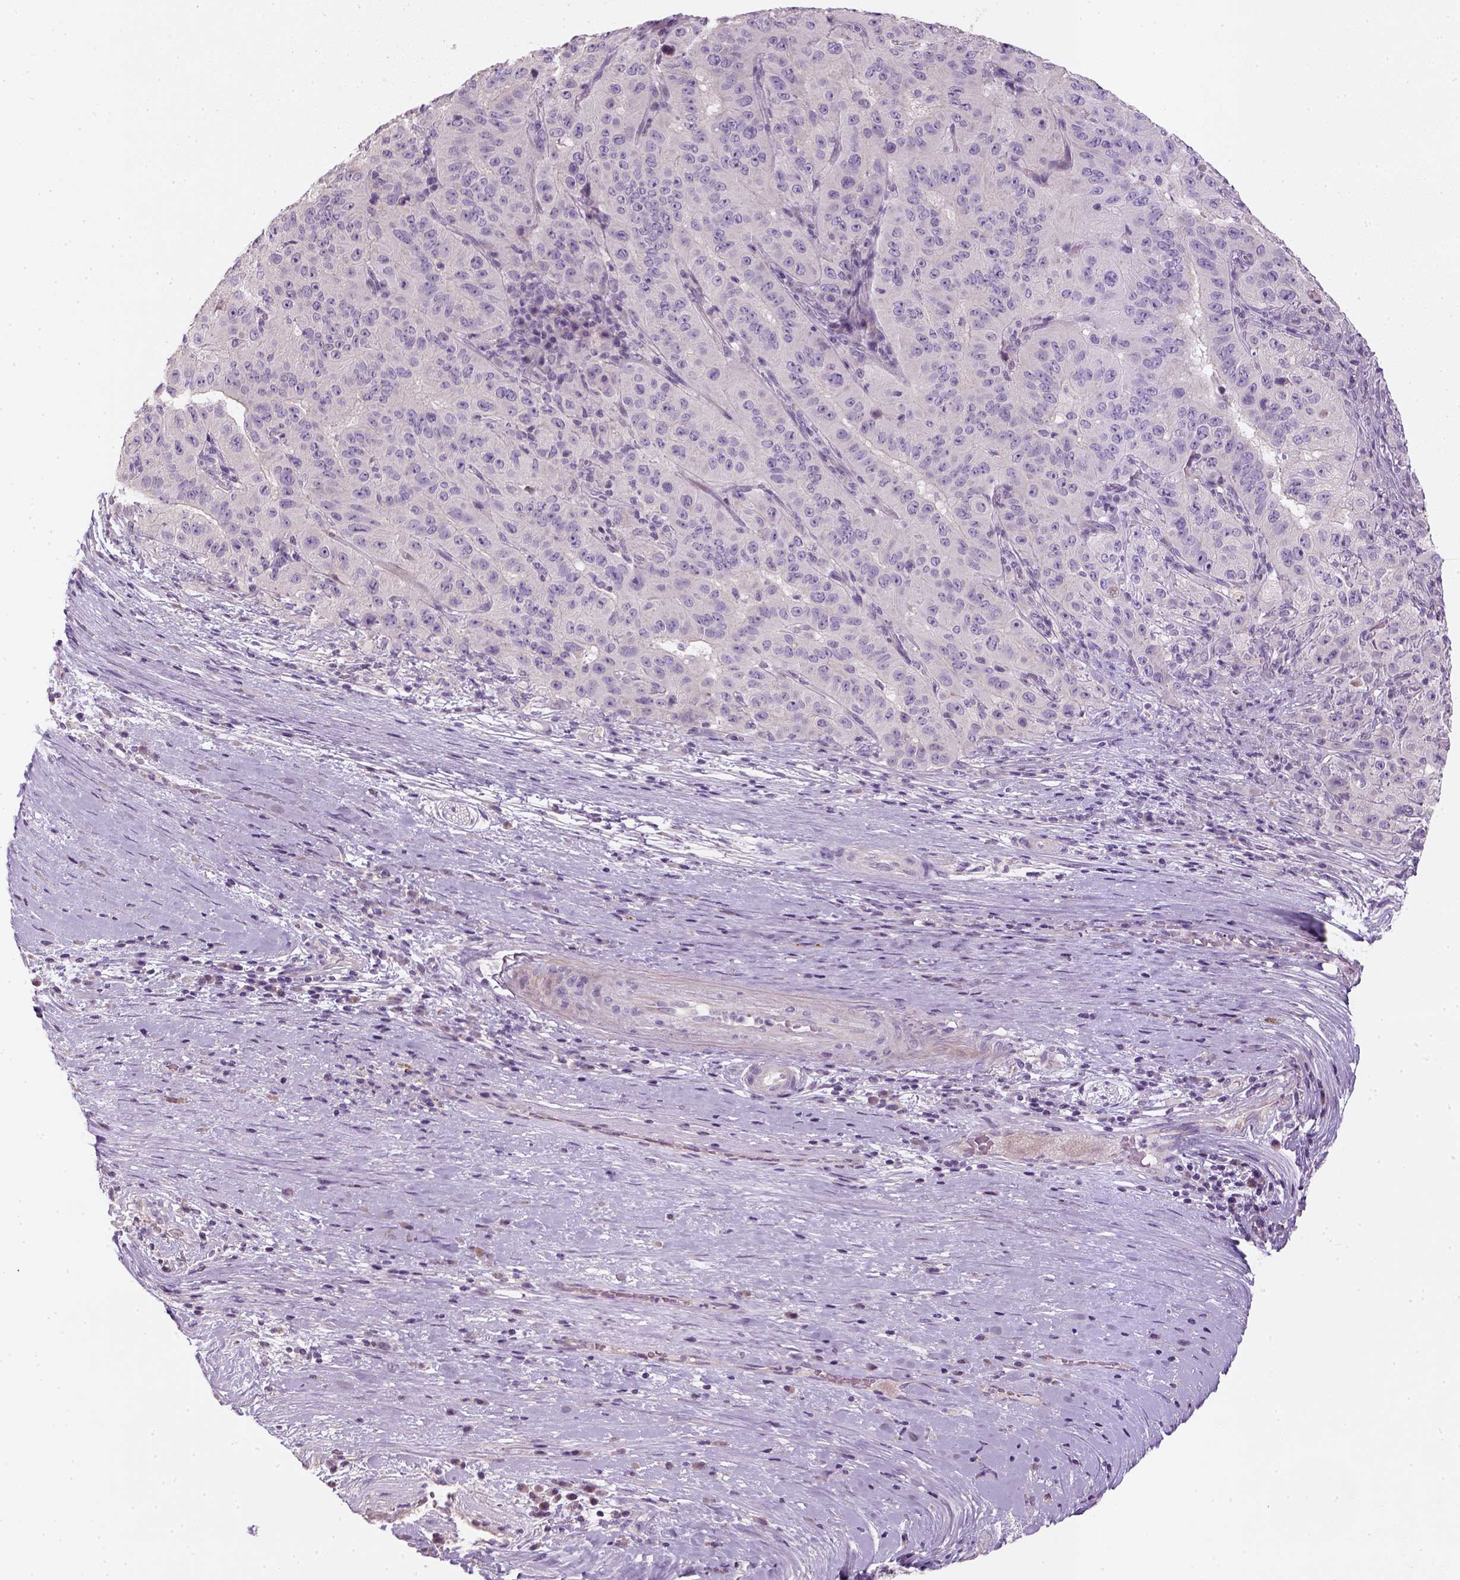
{"staining": {"intensity": "negative", "quantity": "none", "location": "none"}, "tissue": "pancreatic cancer", "cell_type": "Tumor cells", "image_type": "cancer", "snomed": [{"axis": "morphology", "description": "Adenocarcinoma, NOS"}, {"axis": "topography", "description": "Pancreas"}], "caption": "IHC photomicrograph of neoplastic tissue: human pancreatic cancer (adenocarcinoma) stained with DAB displays no significant protein expression in tumor cells.", "gene": "NUDT6", "patient": {"sex": "male", "age": 63}}